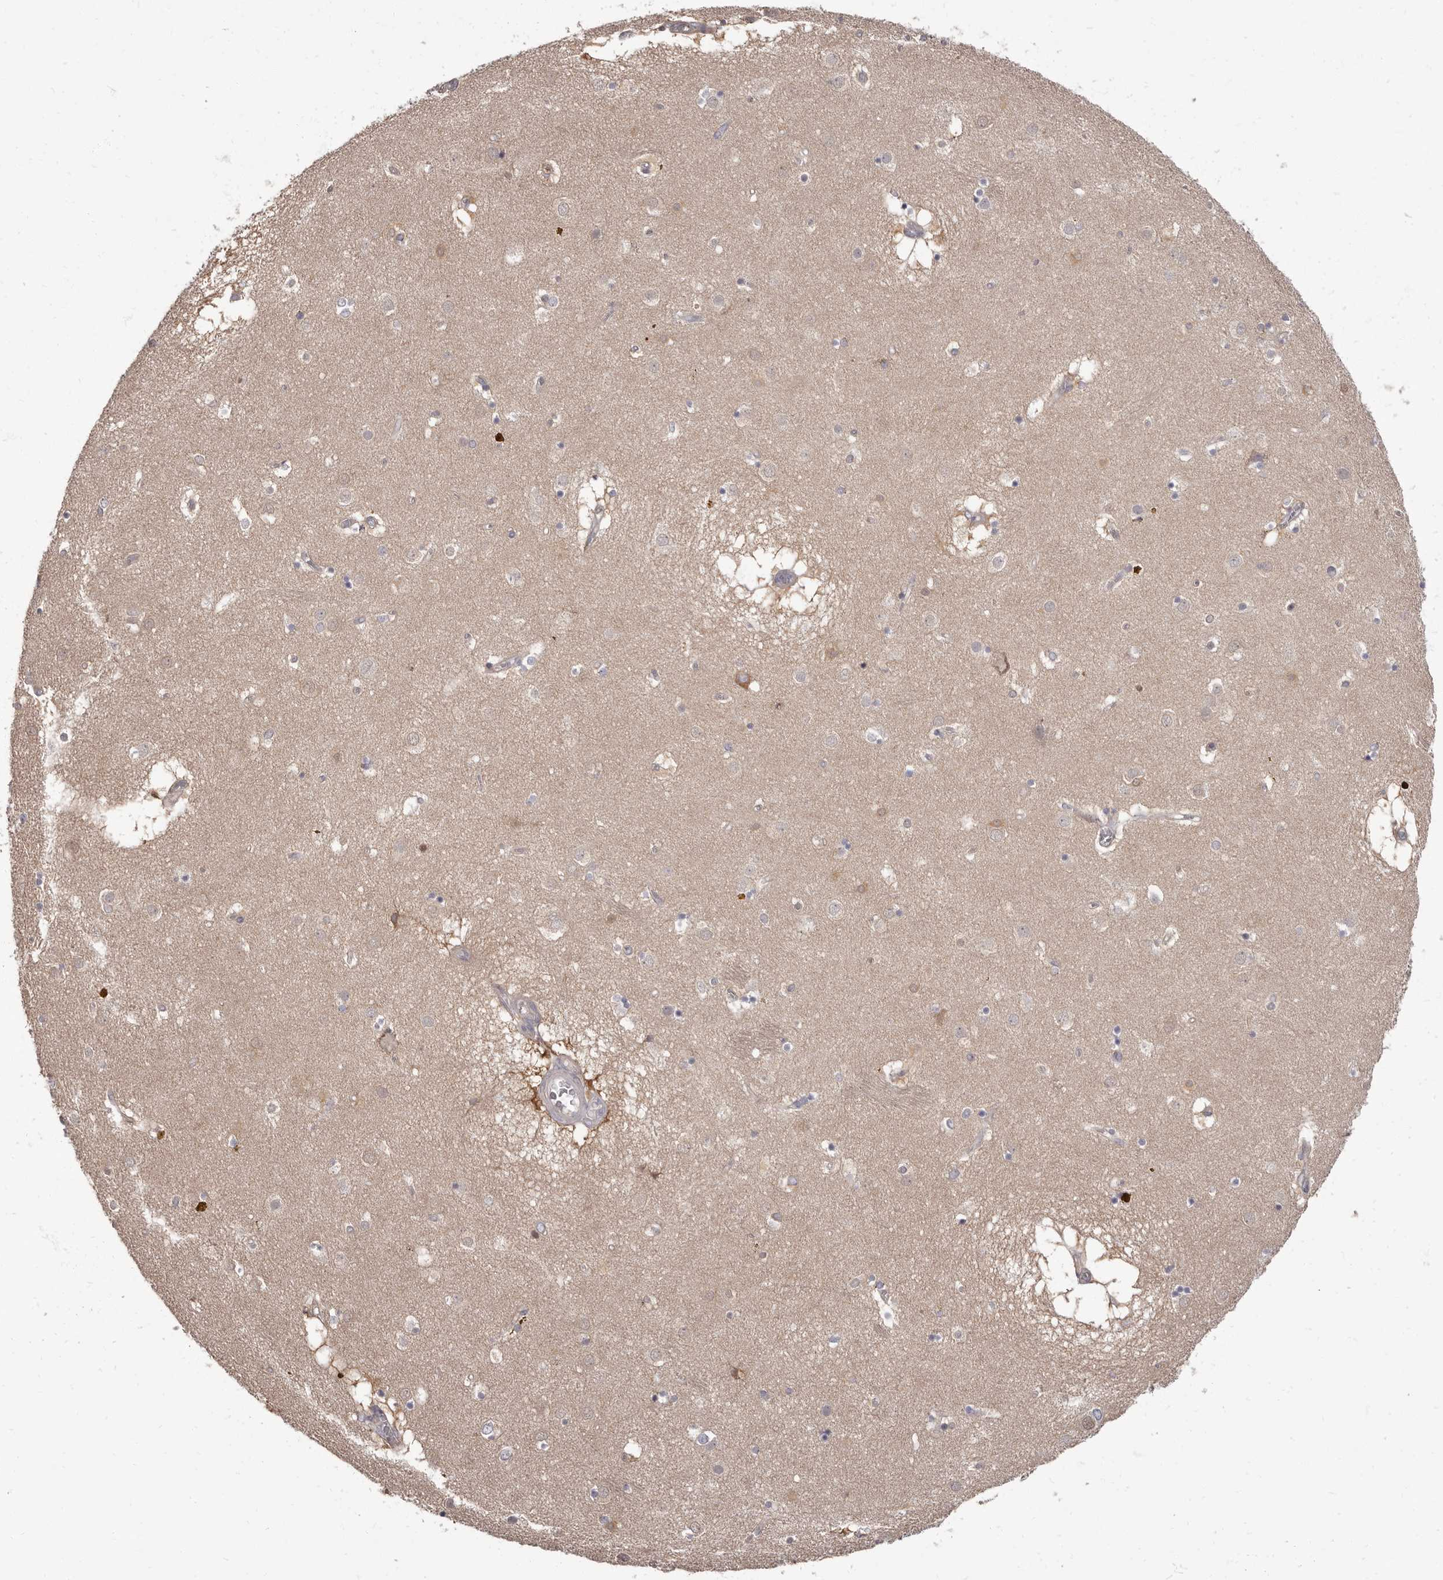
{"staining": {"intensity": "weak", "quantity": "<25%", "location": "cytoplasmic/membranous"}, "tissue": "caudate", "cell_type": "Glial cells", "image_type": "normal", "snomed": [{"axis": "morphology", "description": "Normal tissue, NOS"}, {"axis": "topography", "description": "Lateral ventricle wall"}], "caption": "Caudate stained for a protein using immunohistochemistry displays no positivity glial cells.", "gene": "APEH", "patient": {"sex": "male", "age": 70}}